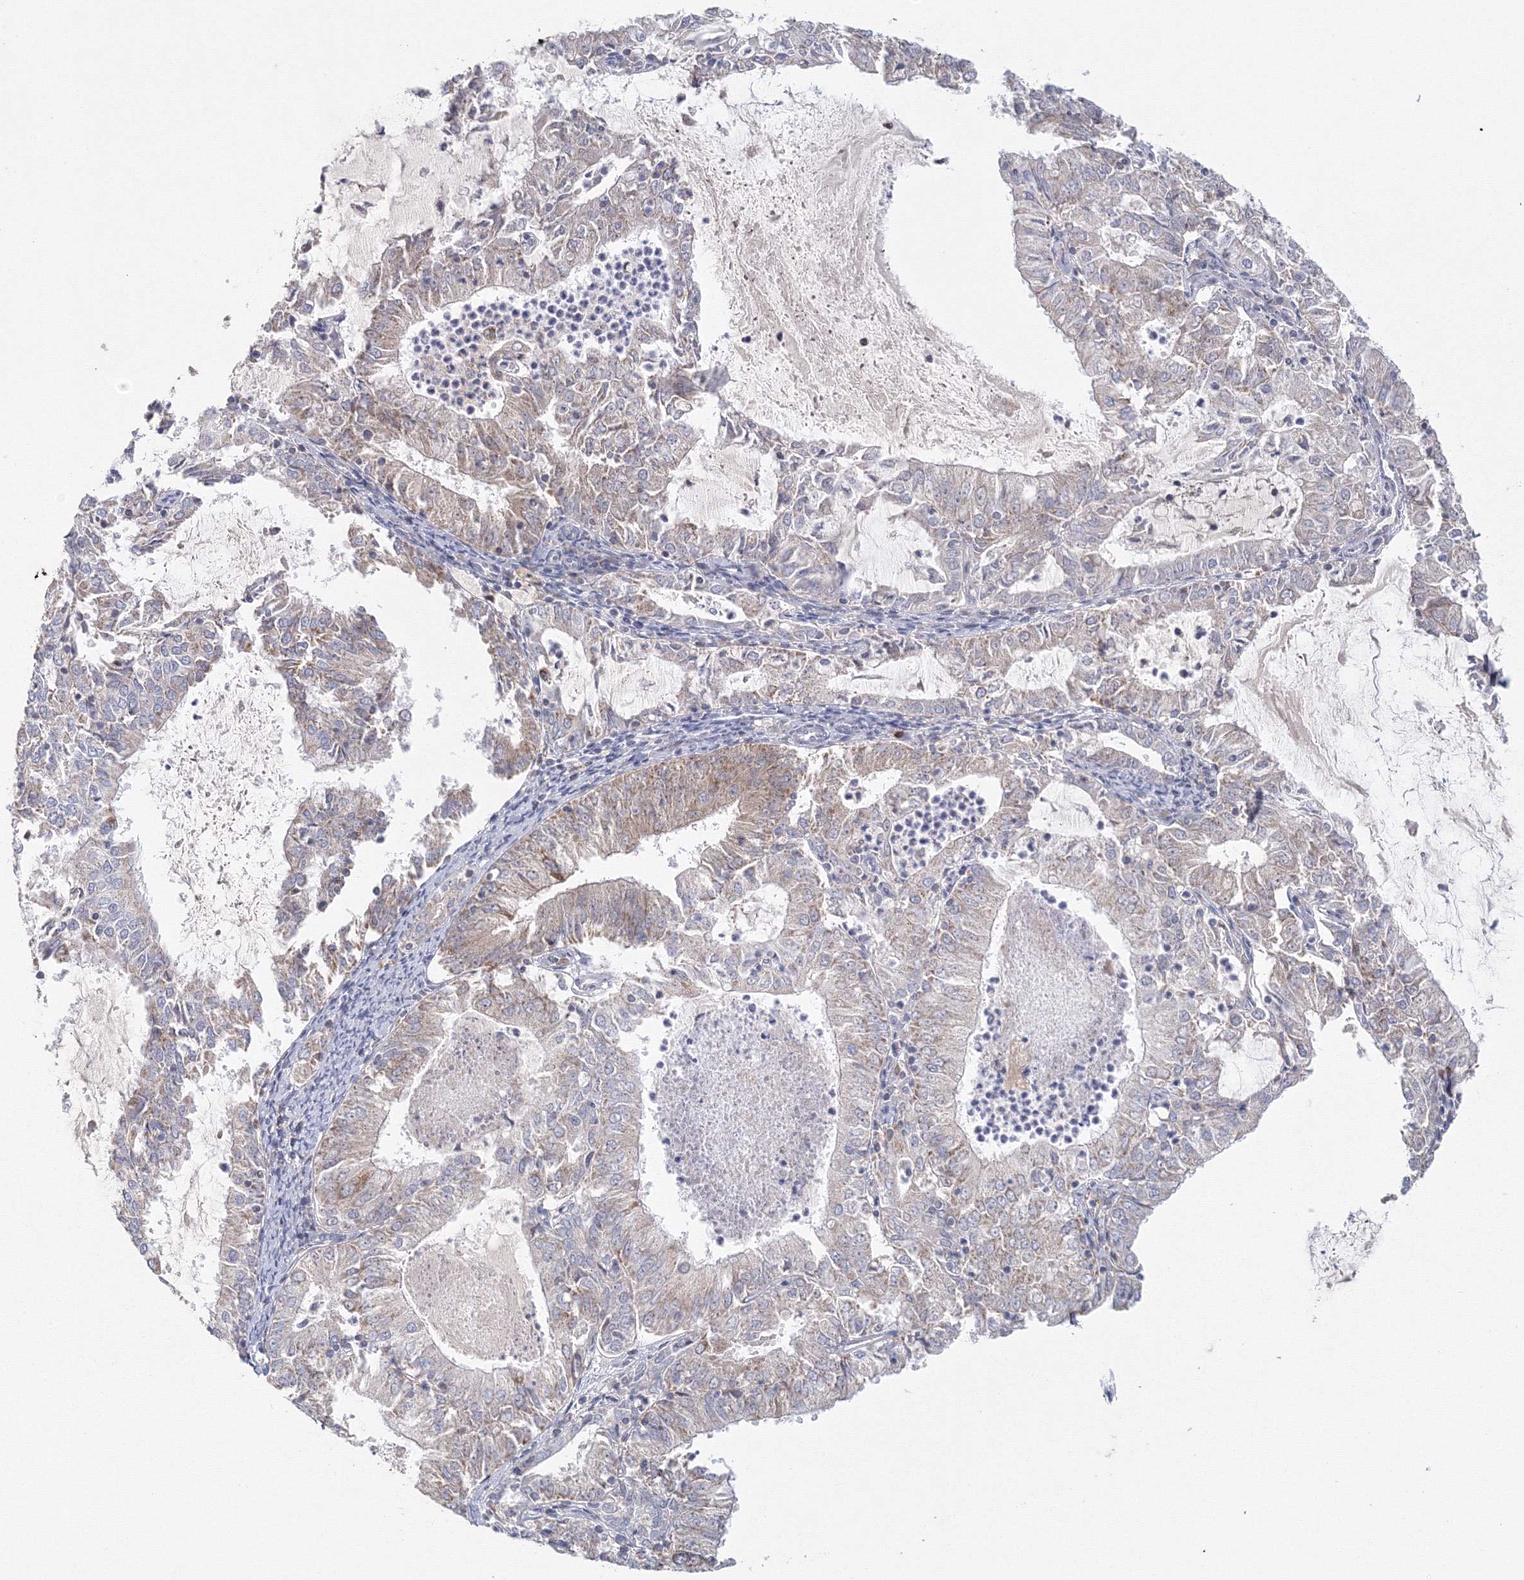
{"staining": {"intensity": "weak", "quantity": "<25%", "location": "cytoplasmic/membranous"}, "tissue": "endometrial cancer", "cell_type": "Tumor cells", "image_type": "cancer", "snomed": [{"axis": "morphology", "description": "Adenocarcinoma, NOS"}, {"axis": "topography", "description": "Endometrium"}], "caption": "Immunohistochemical staining of human endometrial cancer (adenocarcinoma) exhibits no significant positivity in tumor cells.", "gene": "GRPEL1", "patient": {"sex": "female", "age": 57}}